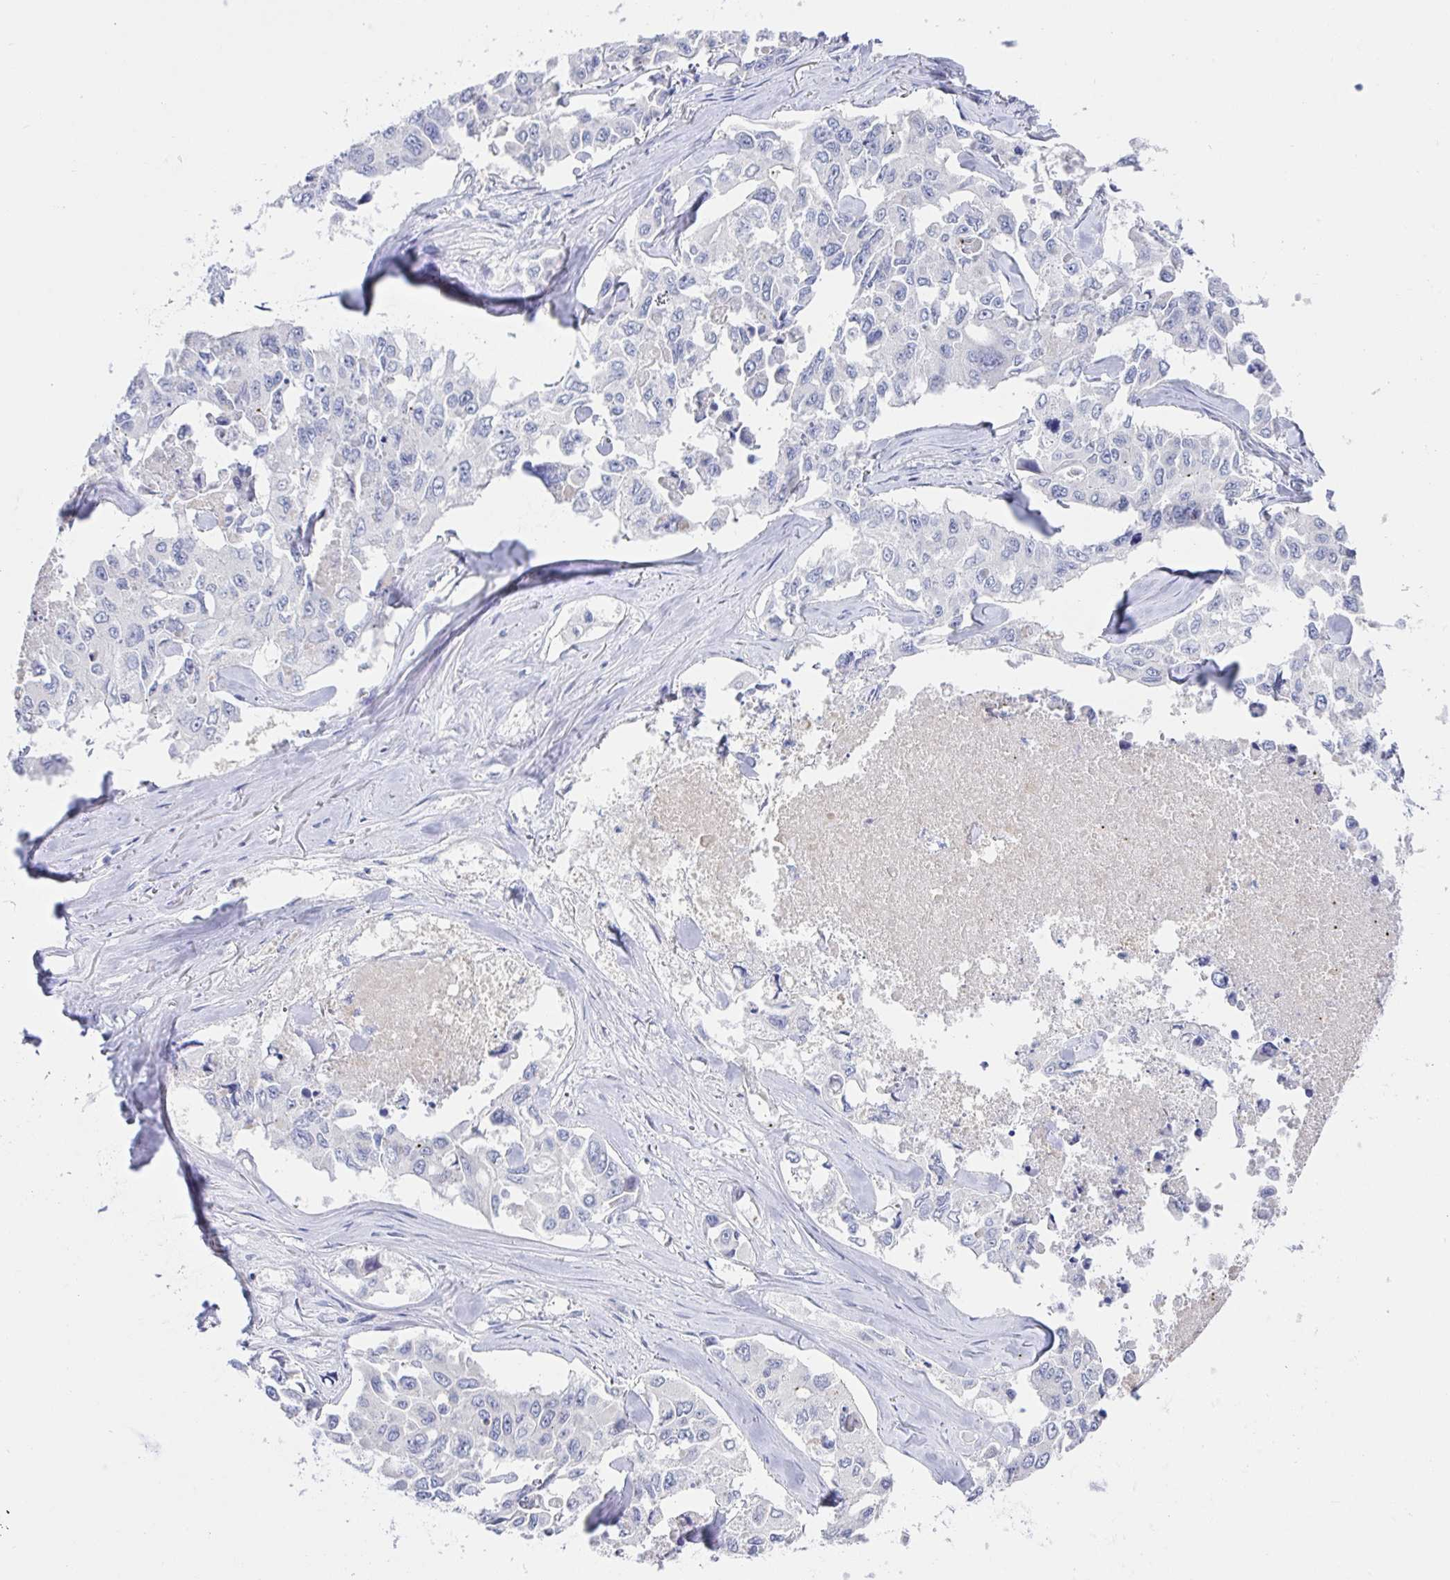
{"staining": {"intensity": "negative", "quantity": "none", "location": "none"}, "tissue": "lung cancer", "cell_type": "Tumor cells", "image_type": "cancer", "snomed": [{"axis": "morphology", "description": "Adenocarcinoma, NOS"}, {"axis": "topography", "description": "Lung"}], "caption": "An immunohistochemistry (IHC) histopathology image of lung cancer (adenocarcinoma) is shown. There is no staining in tumor cells of lung cancer (adenocarcinoma).", "gene": "SIAH3", "patient": {"sex": "male", "age": 64}}